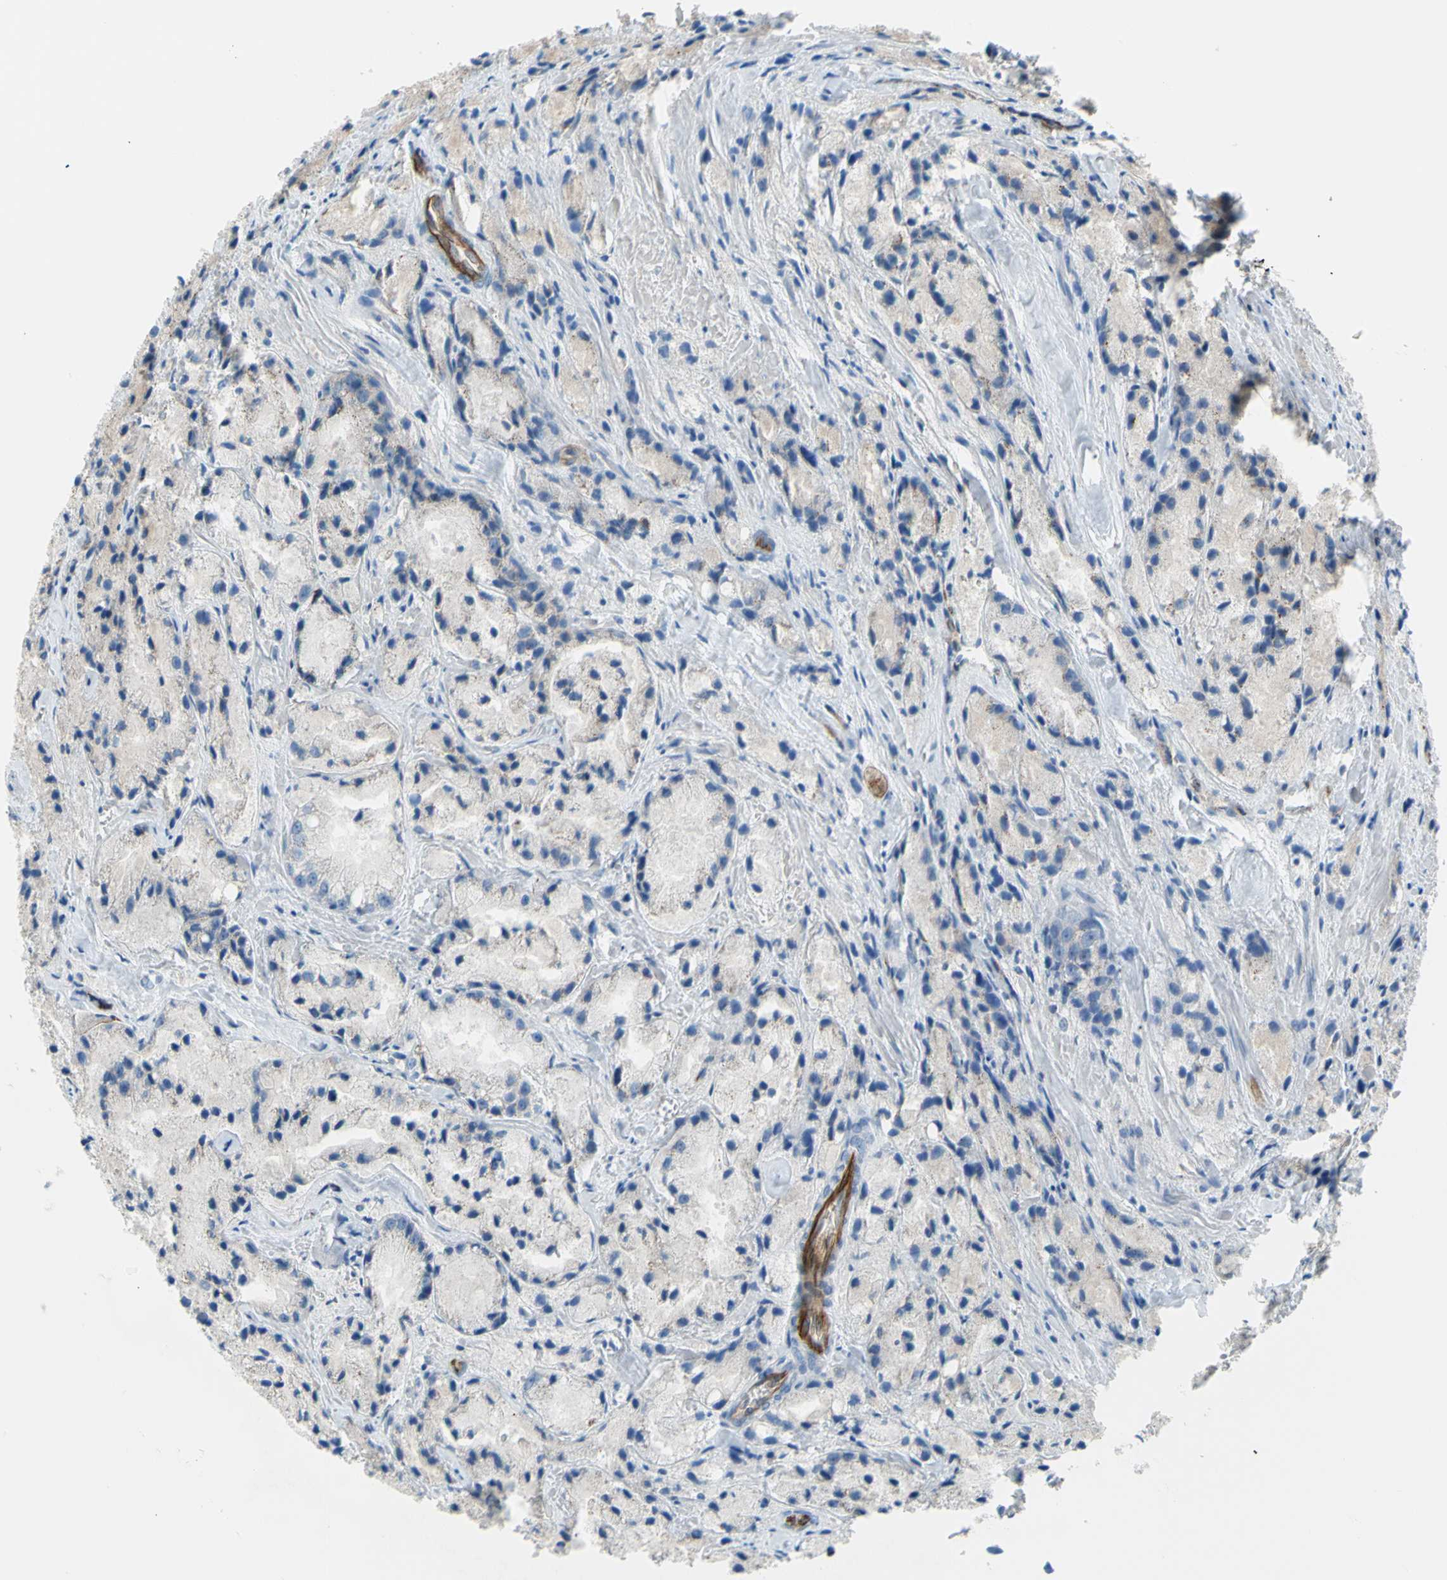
{"staining": {"intensity": "negative", "quantity": "none", "location": "none"}, "tissue": "prostate cancer", "cell_type": "Tumor cells", "image_type": "cancer", "snomed": [{"axis": "morphology", "description": "Adenocarcinoma, Low grade"}, {"axis": "topography", "description": "Prostate"}], "caption": "This photomicrograph is of prostate cancer stained with immunohistochemistry to label a protein in brown with the nuclei are counter-stained blue. There is no expression in tumor cells.", "gene": "PRRG2", "patient": {"sex": "male", "age": 64}}